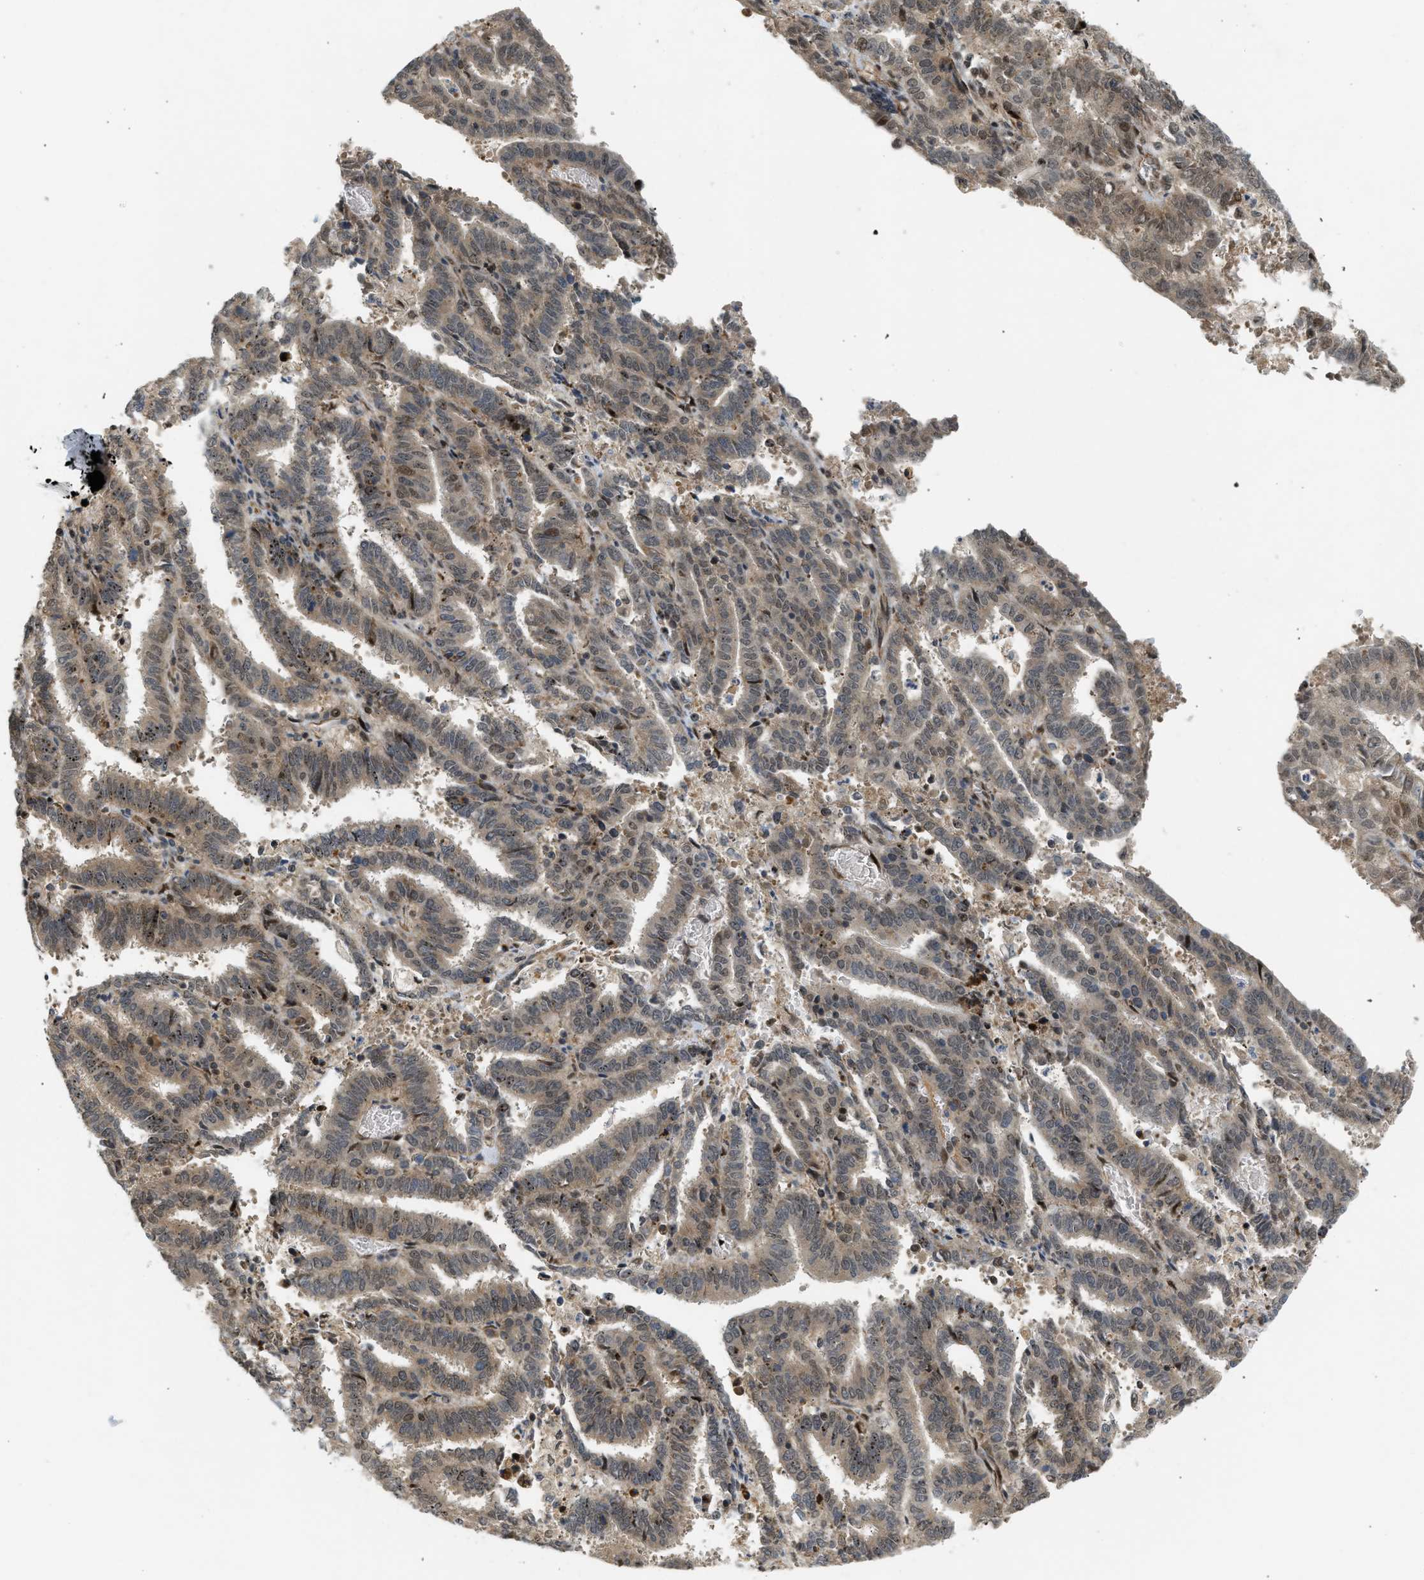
{"staining": {"intensity": "moderate", "quantity": ">75%", "location": "cytoplasmic/membranous"}, "tissue": "endometrial cancer", "cell_type": "Tumor cells", "image_type": "cancer", "snomed": [{"axis": "morphology", "description": "Adenocarcinoma, NOS"}, {"axis": "topography", "description": "Uterus"}], "caption": "Tumor cells reveal medium levels of moderate cytoplasmic/membranous staining in about >75% of cells in adenocarcinoma (endometrial).", "gene": "BAG1", "patient": {"sex": "female", "age": 83}}